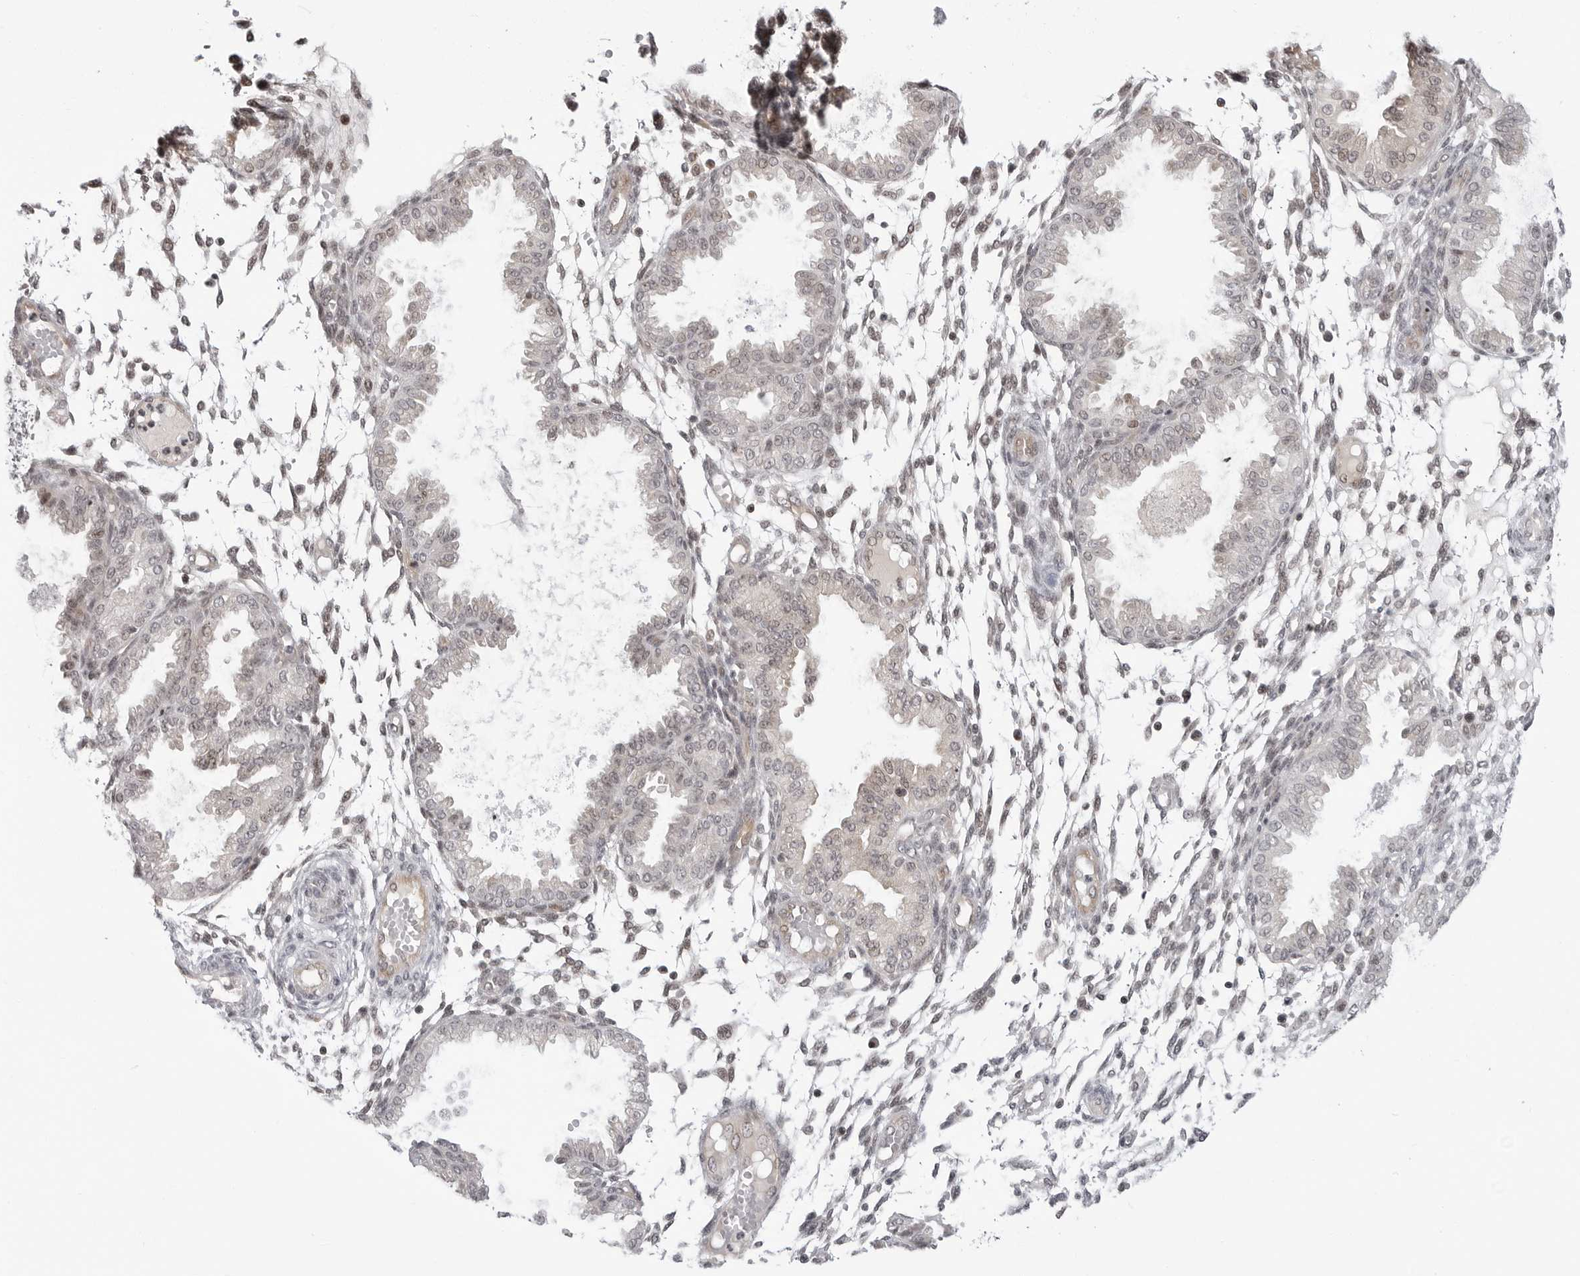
{"staining": {"intensity": "weak", "quantity": "<25%", "location": "nuclear"}, "tissue": "endometrium", "cell_type": "Cells in endometrial stroma", "image_type": "normal", "snomed": [{"axis": "morphology", "description": "Normal tissue, NOS"}, {"axis": "topography", "description": "Endometrium"}], "caption": "High power microscopy image of an IHC histopathology image of unremarkable endometrium, revealing no significant expression in cells in endometrial stroma. Nuclei are stained in blue.", "gene": "C8orf33", "patient": {"sex": "female", "age": 33}}